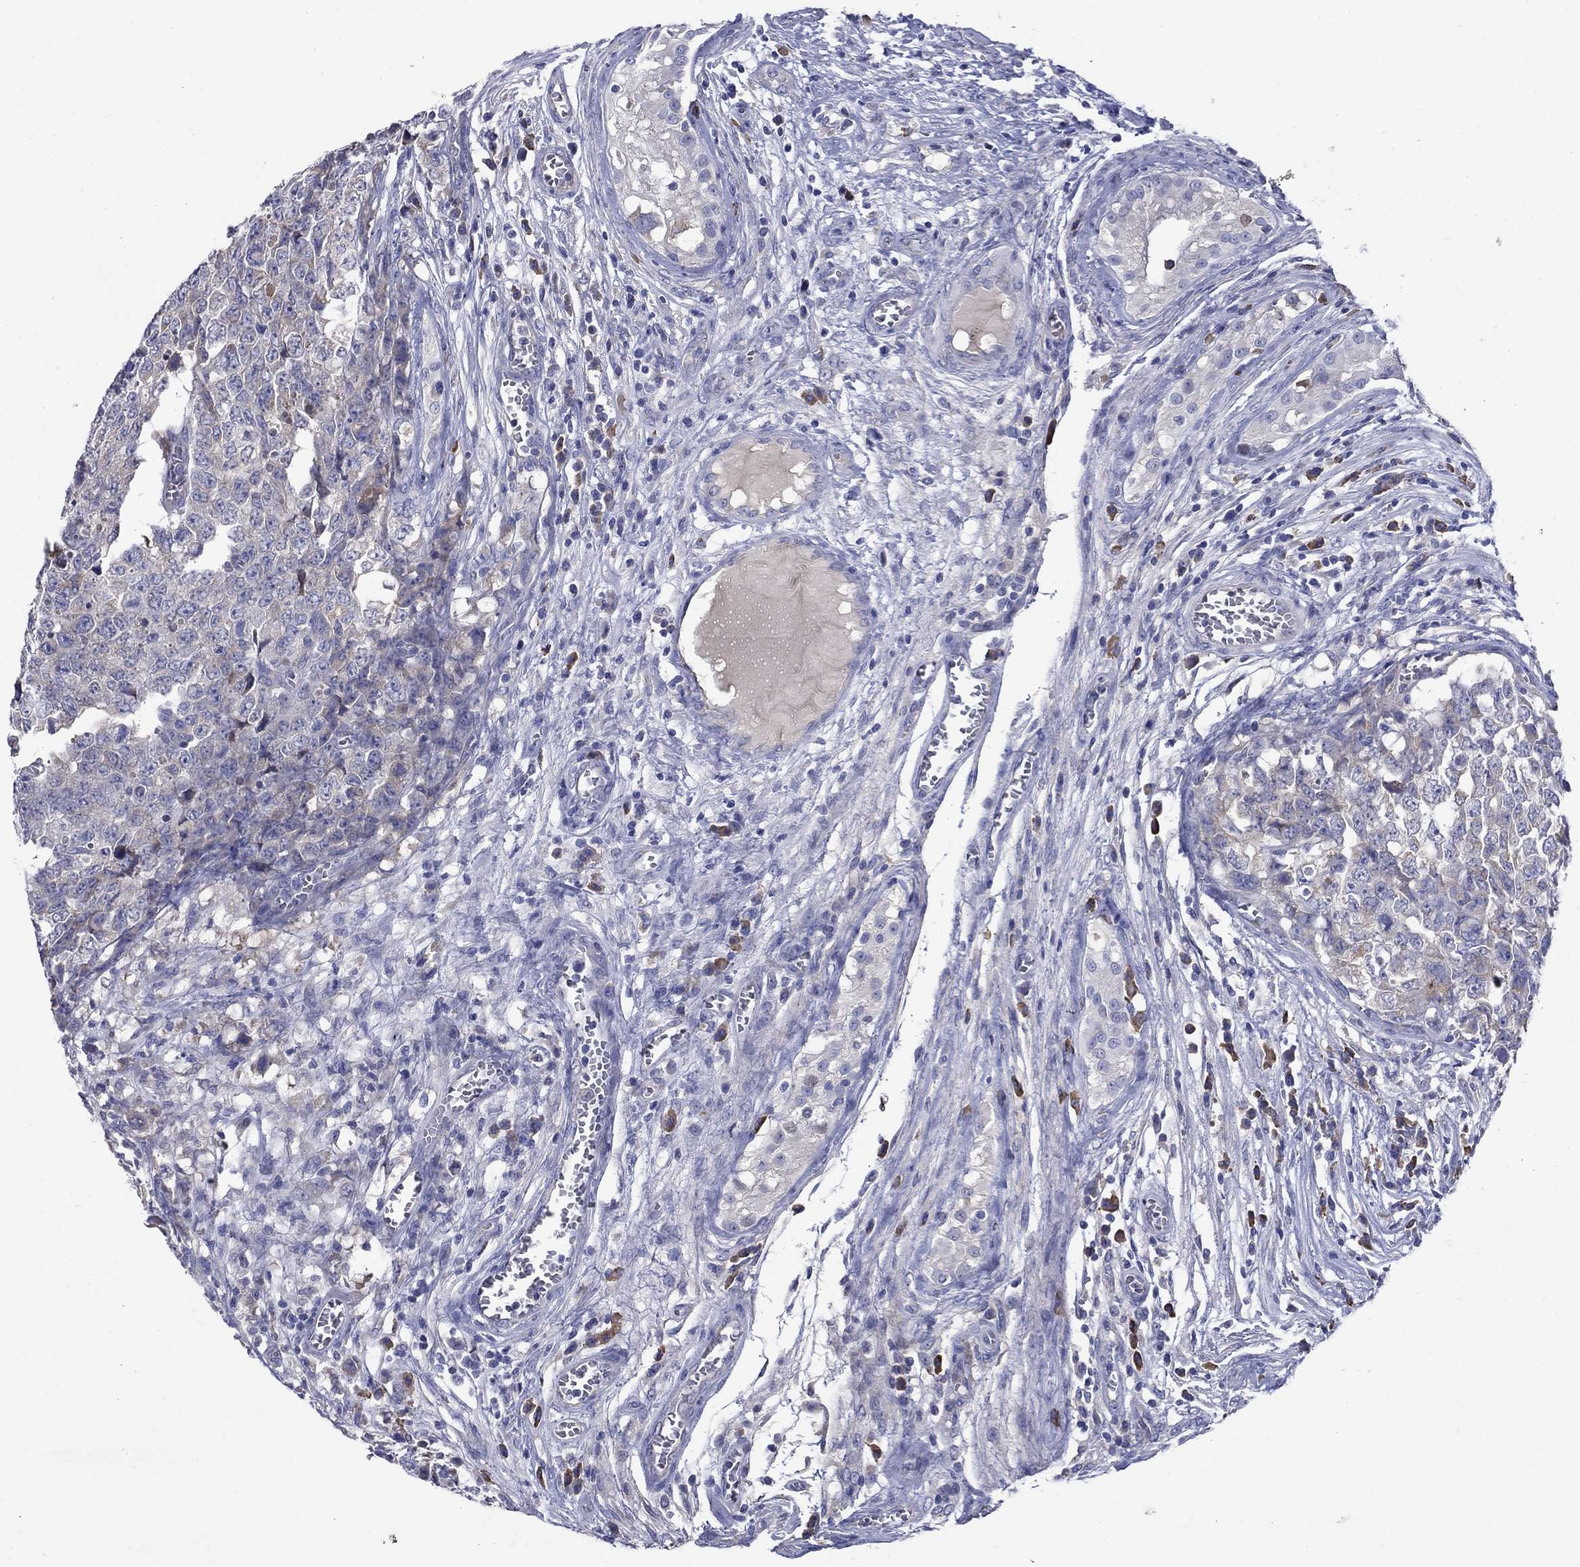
{"staining": {"intensity": "negative", "quantity": "none", "location": "none"}, "tissue": "testis cancer", "cell_type": "Tumor cells", "image_type": "cancer", "snomed": [{"axis": "morphology", "description": "Carcinoma, Embryonal, NOS"}, {"axis": "topography", "description": "Testis"}], "caption": "Human embryonal carcinoma (testis) stained for a protein using immunohistochemistry shows no staining in tumor cells.", "gene": "SULT2B1", "patient": {"sex": "male", "age": 23}}